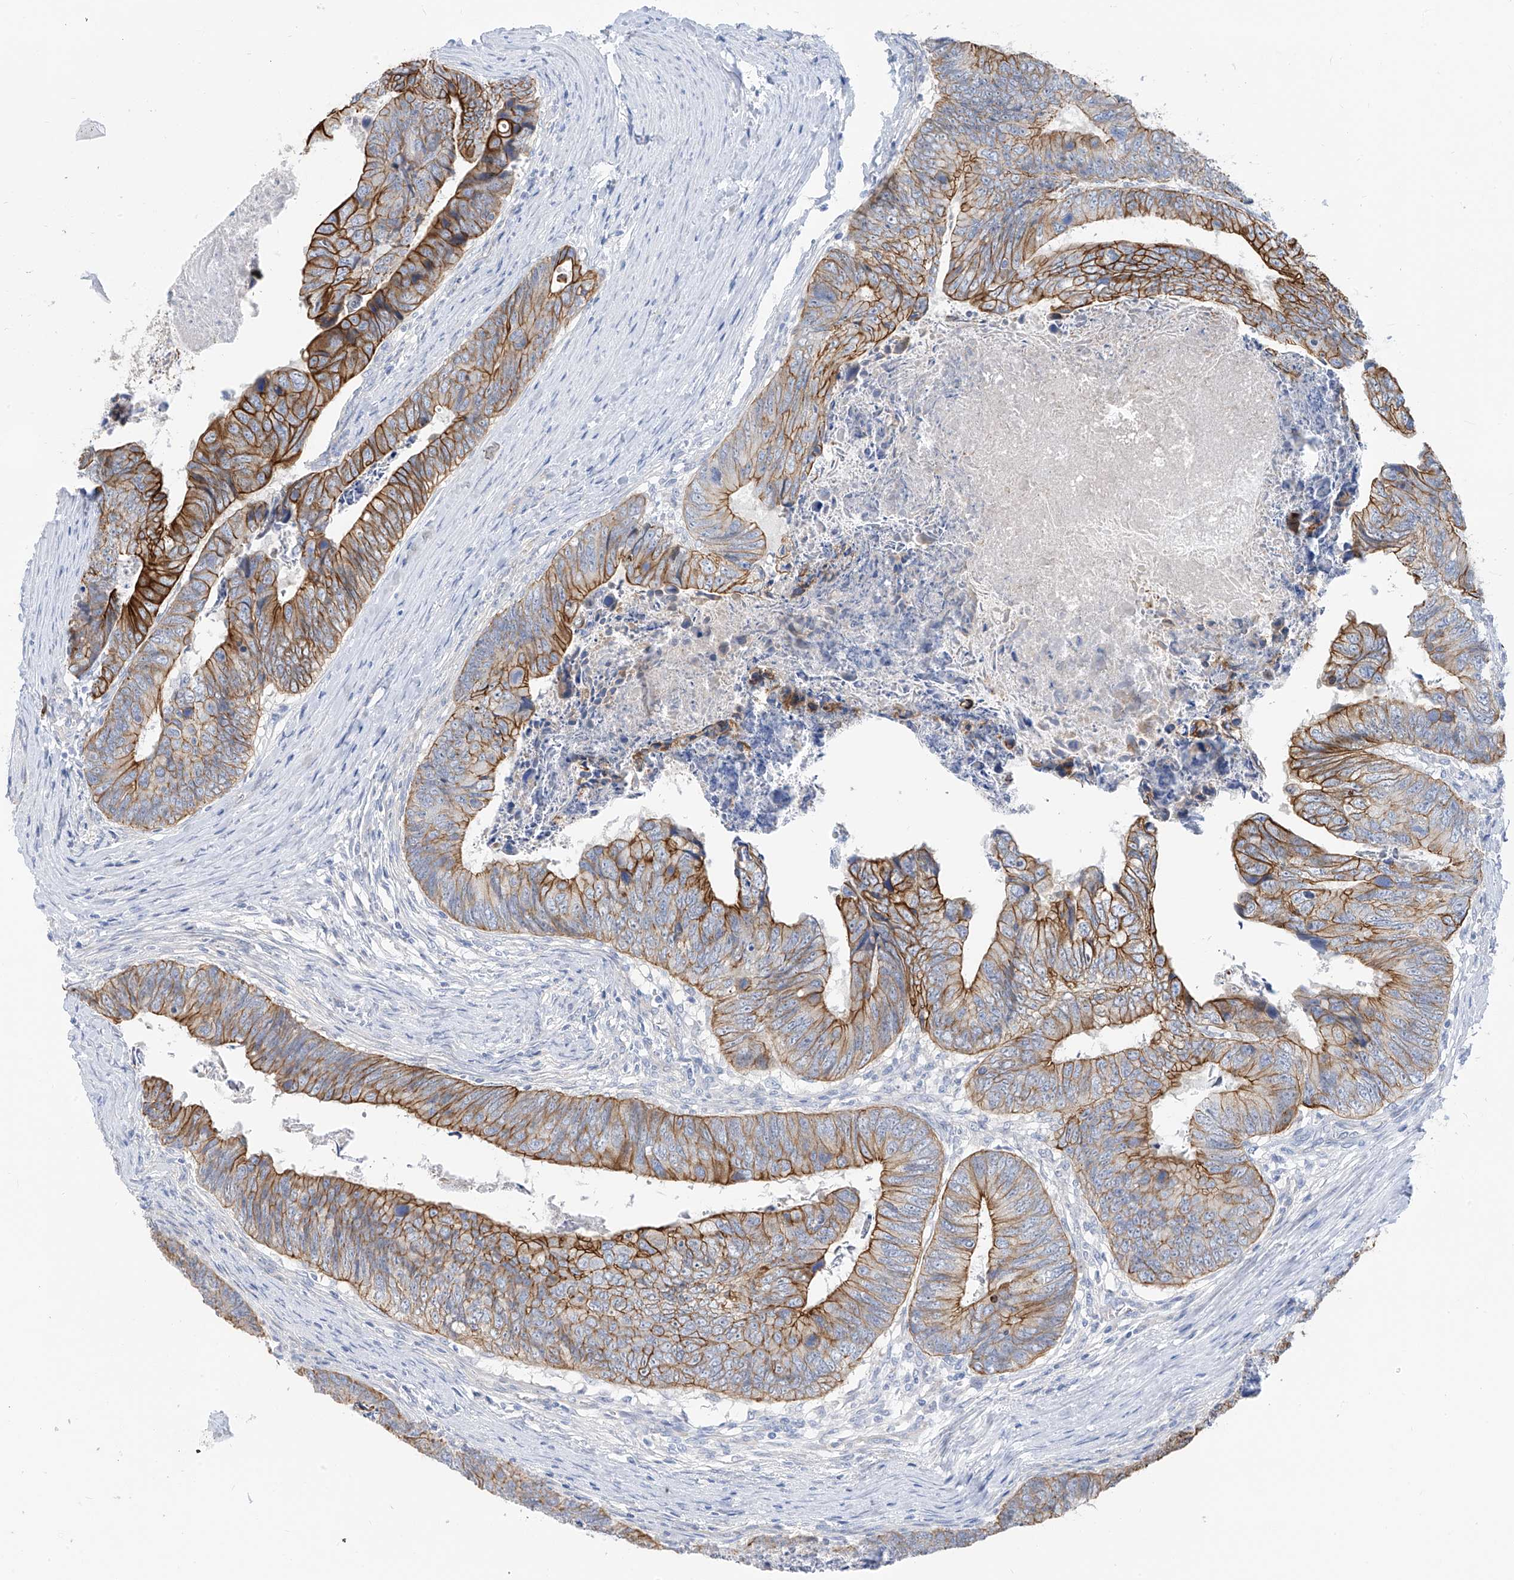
{"staining": {"intensity": "strong", "quantity": "25%-75%", "location": "cytoplasmic/membranous"}, "tissue": "colorectal cancer", "cell_type": "Tumor cells", "image_type": "cancer", "snomed": [{"axis": "morphology", "description": "Adenocarcinoma, NOS"}, {"axis": "topography", "description": "Colon"}], "caption": "A brown stain labels strong cytoplasmic/membranous expression of a protein in adenocarcinoma (colorectal) tumor cells. The staining is performed using DAB (3,3'-diaminobenzidine) brown chromogen to label protein expression. The nuclei are counter-stained blue using hematoxylin.", "gene": "PIK3C2B", "patient": {"sex": "female", "age": 67}}